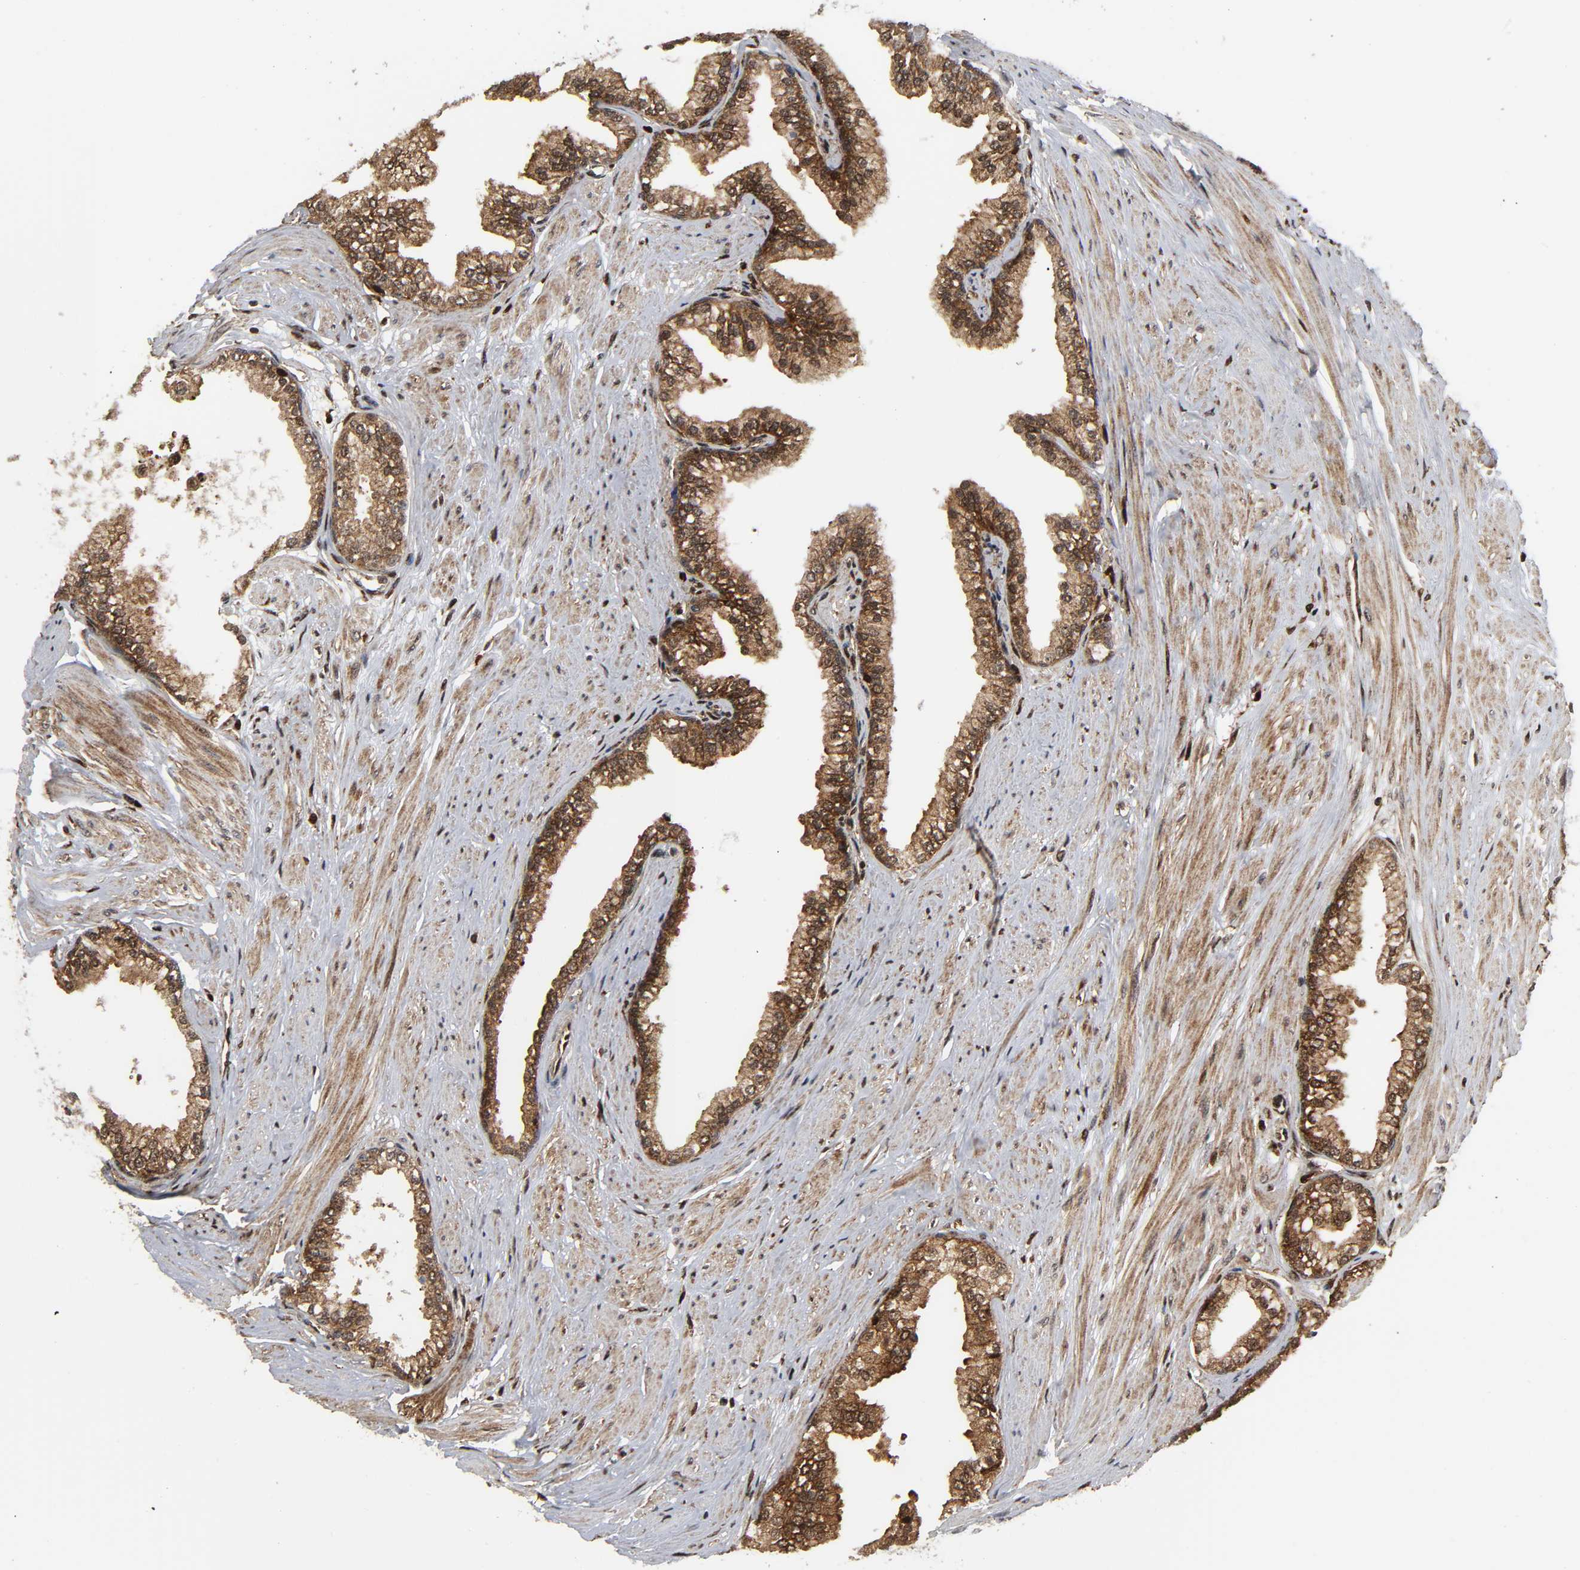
{"staining": {"intensity": "moderate", "quantity": ">75%", "location": "cytoplasmic/membranous"}, "tissue": "prostate", "cell_type": "Glandular cells", "image_type": "normal", "snomed": [{"axis": "morphology", "description": "Normal tissue, NOS"}, {"axis": "topography", "description": "Prostate"}], "caption": "Immunohistochemistry (IHC) of benign prostate demonstrates medium levels of moderate cytoplasmic/membranous expression in about >75% of glandular cells. (DAB (3,3'-diaminobenzidine) IHC, brown staining for protein, blue staining for nuclei).", "gene": "MAPK1", "patient": {"sex": "male", "age": 64}}